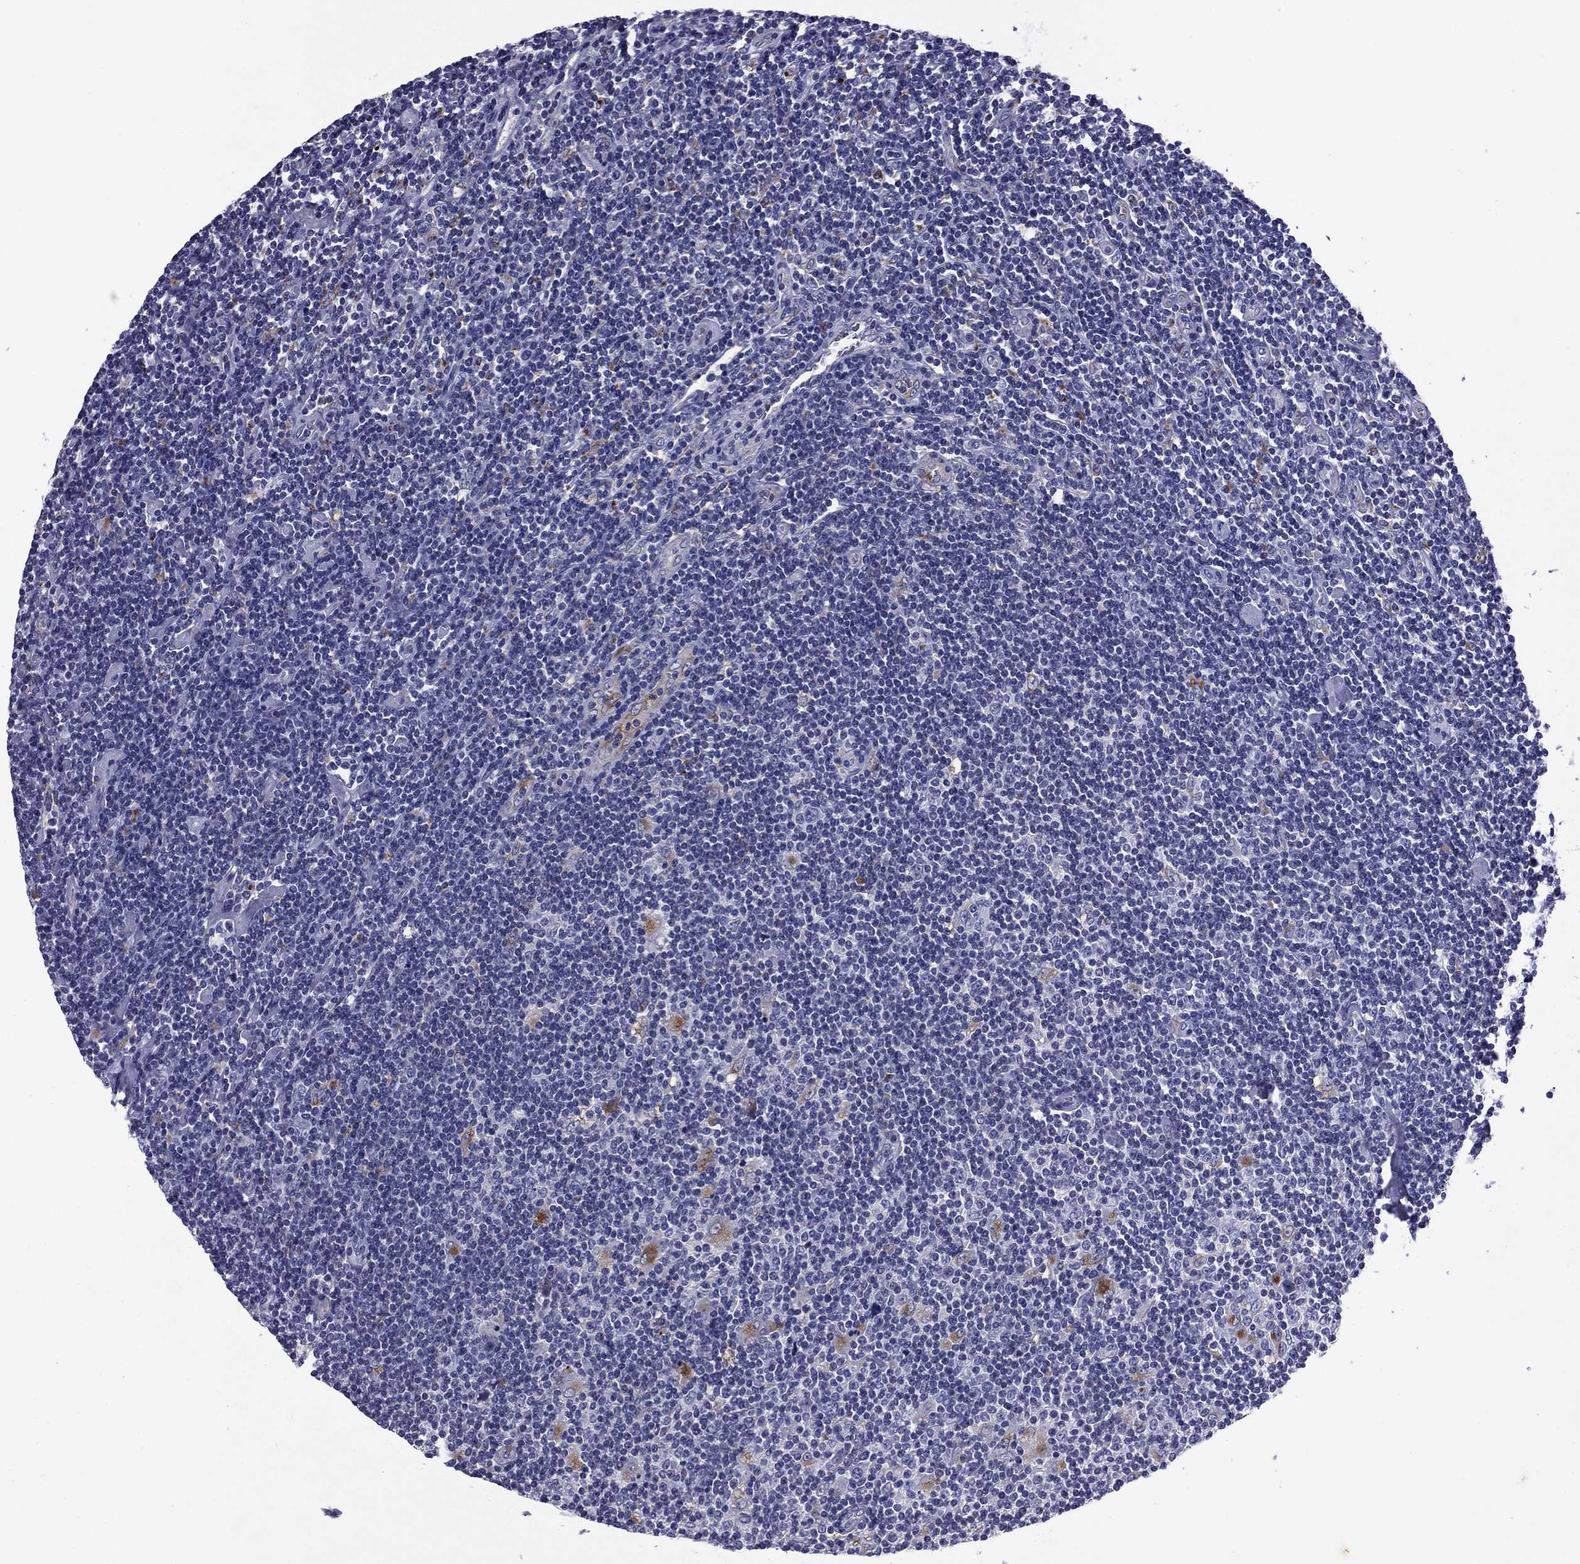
{"staining": {"intensity": "moderate", "quantity": "<25%", "location": "cytoplasmic/membranous"}, "tissue": "lymphoma", "cell_type": "Tumor cells", "image_type": "cancer", "snomed": [{"axis": "morphology", "description": "Hodgkin's disease, NOS"}, {"axis": "topography", "description": "Lymph node"}], "caption": "IHC histopathology image of neoplastic tissue: human lymphoma stained using immunohistochemistry (IHC) shows low levels of moderate protein expression localized specifically in the cytoplasmic/membranous of tumor cells, appearing as a cytoplasmic/membranous brown color.", "gene": "MADCAM1", "patient": {"sex": "male", "age": 40}}